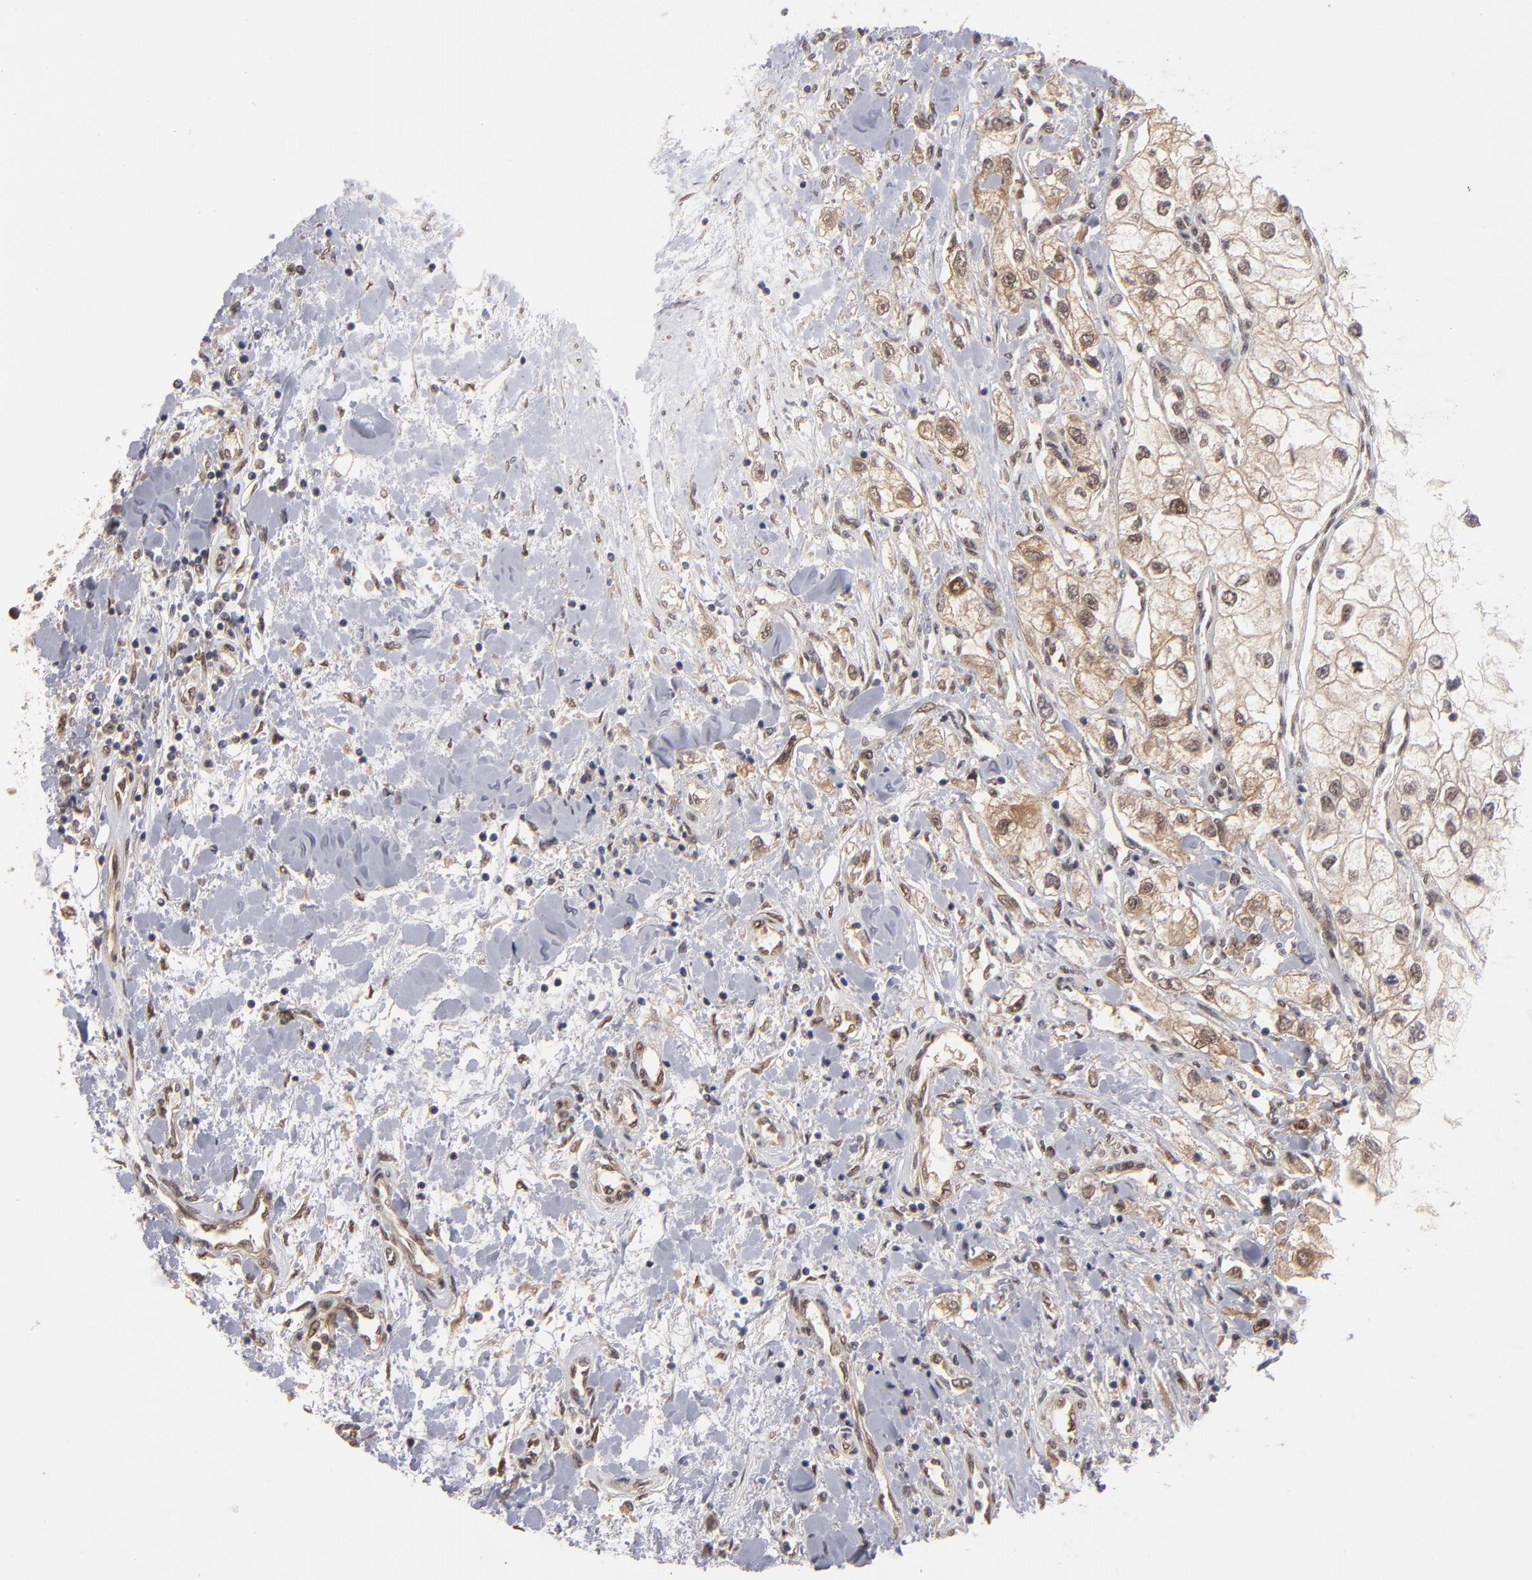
{"staining": {"intensity": "weak", "quantity": ">75%", "location": "cytoplasmic/membranous,nuclear"}, "tissue": "renal cancer", "cell_type": "Tumor cells", "image_type": "cancer", "snomed": [{"axis": "morphology", "description": "Adenocarcinoma, NOS"}, {"axis": "topography", "description": "Kidney"}], "caption": "Adenocarcinoma (renal) stained with a brown dye shows weak cytoplasmic/membranous and nuclear positive positivity in approximately >75% of tumor cells.", "gene": "HUWE1", "patient": {"sex": "male", "age": 57}}